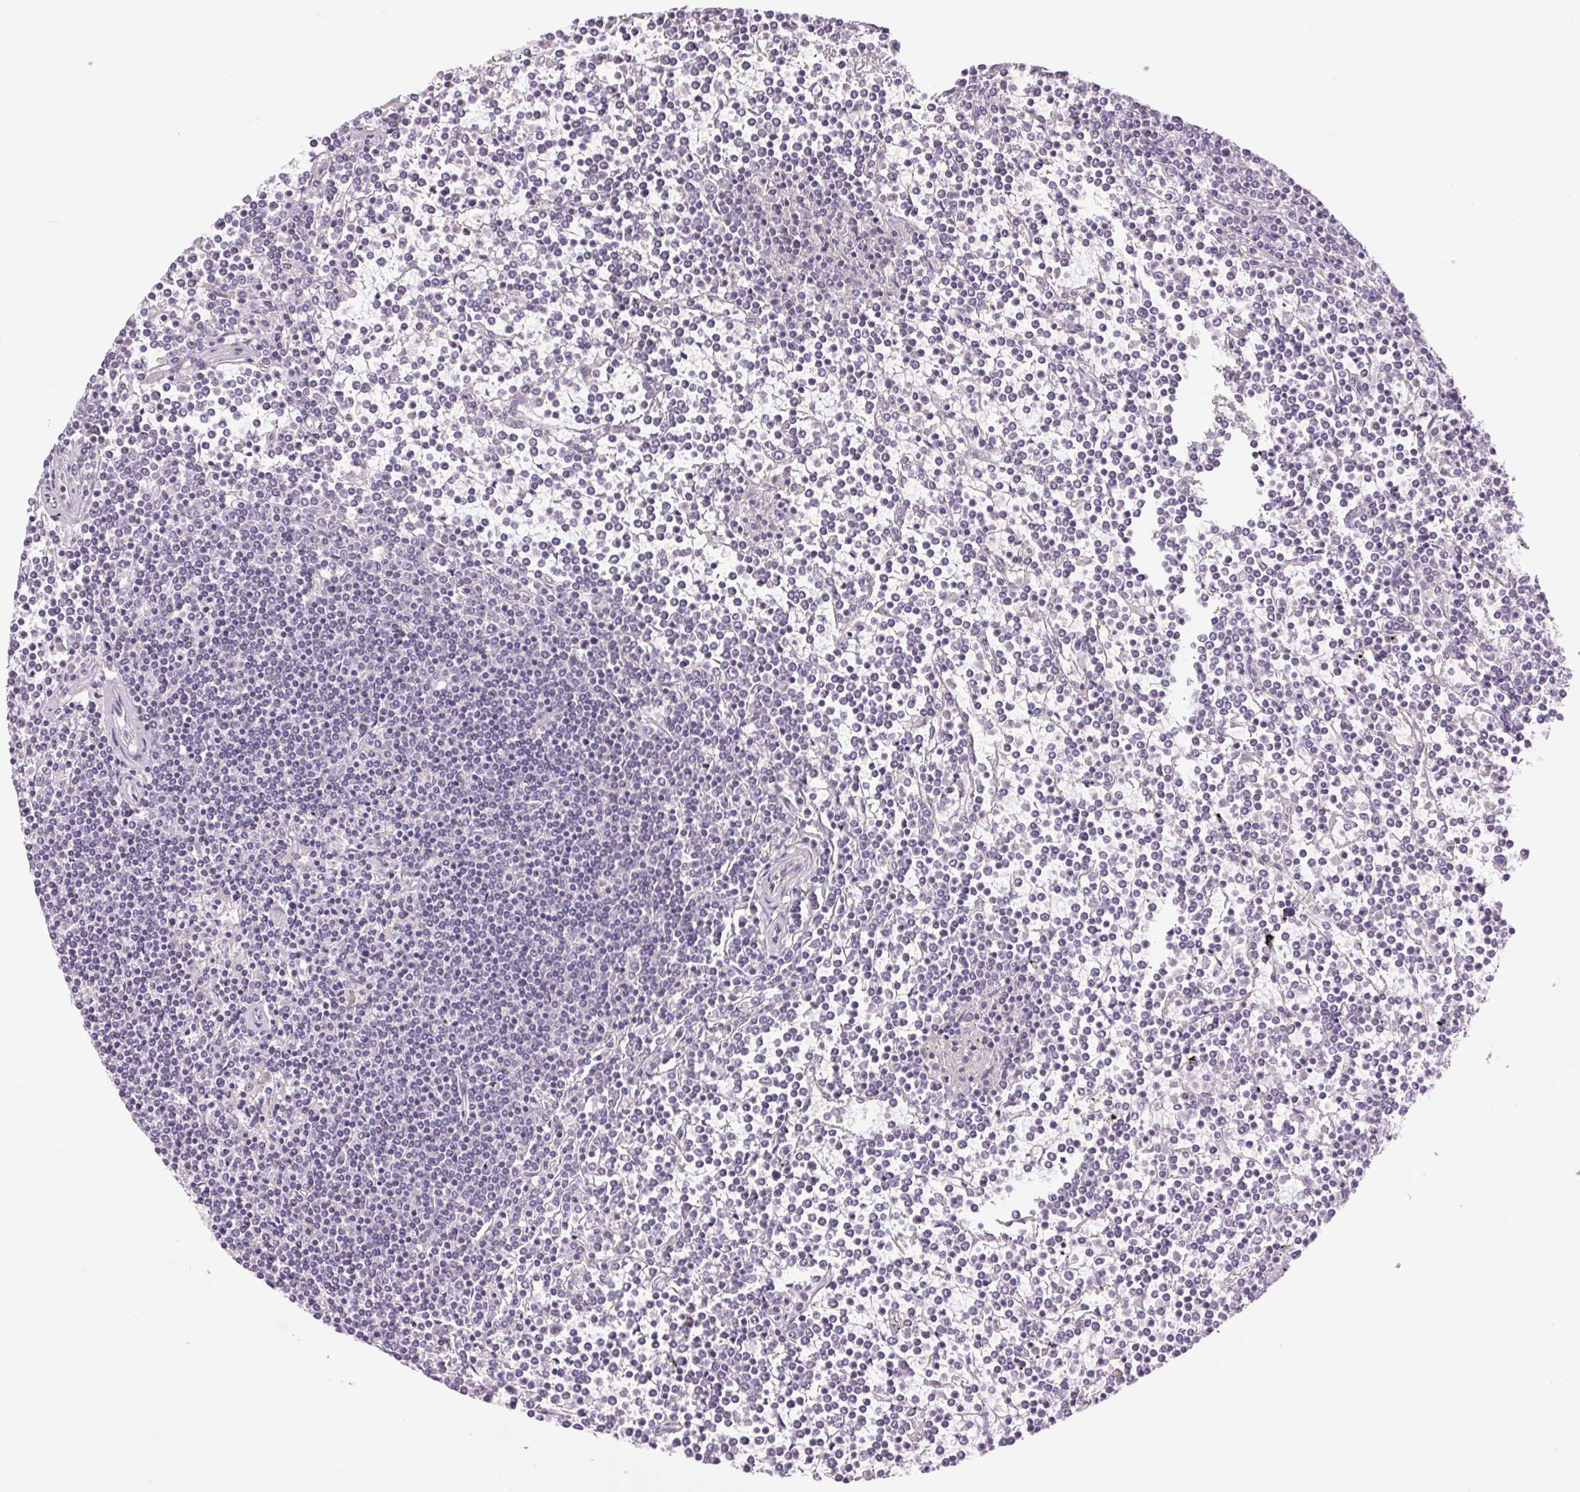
{"staining": {"intensity": "negative", "quantity": "none", "location": "none"}, "tissue": "lymphoma", "cell_type": "Tumor cells", "image_type": "cancer", "snomed": [{"axis": "morphology", "description": "Malignant lymphoma, non-Hodgkin's type, Low grade"}, {"axis": "topography", "description": "Spleen"}], "caption": "This is an immunohistochemistry photomicrograph of human lymphoma. There is no positivity in tumor cells.", "gene": "CTNNA3", "patient": {"sex": "female", "age": 19}}